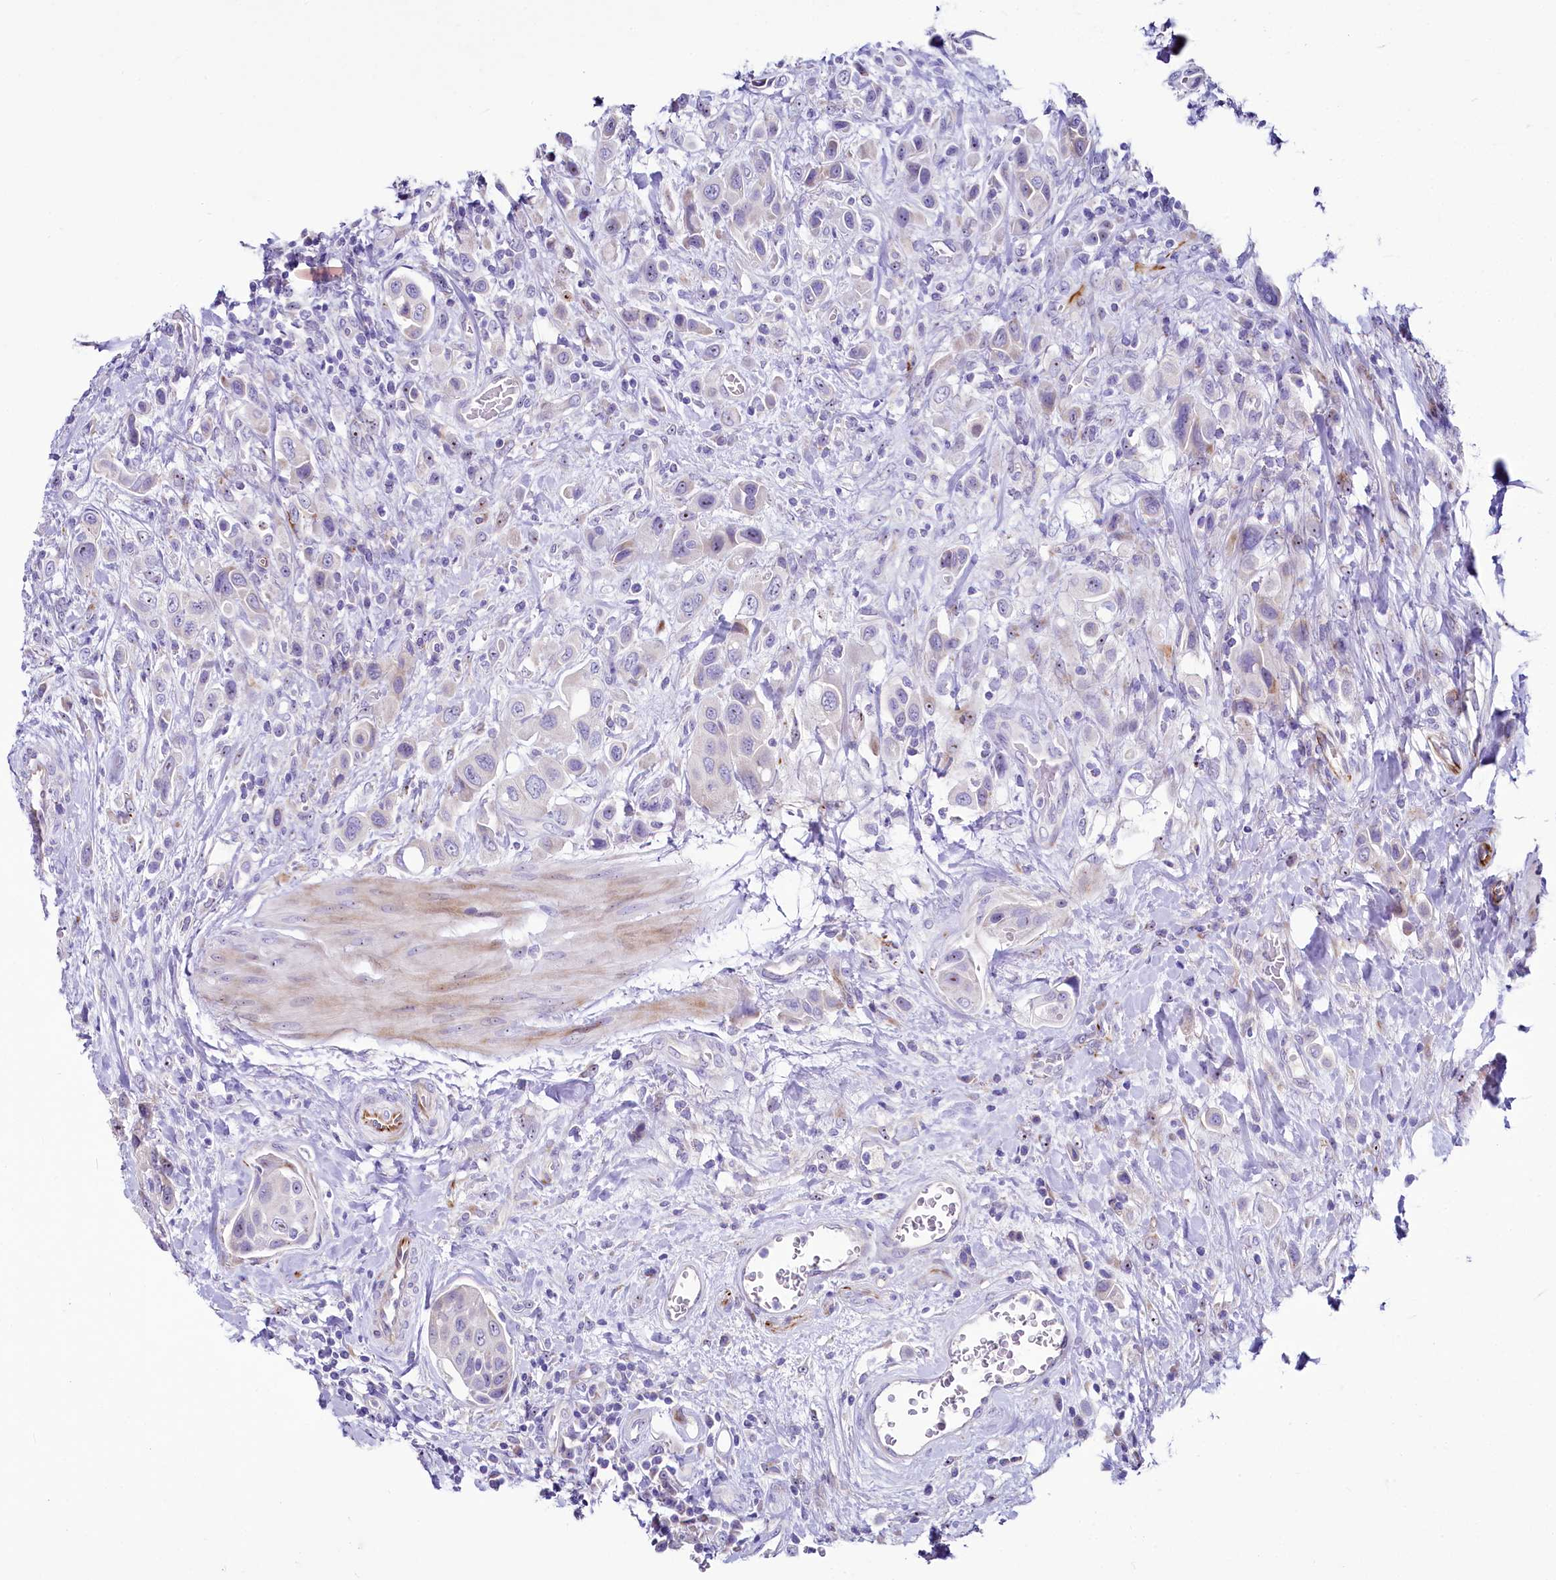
{"staining": {"intensity": "negative", "quantity": "none", "location": "none"}, "tissue": "urothelial cancer", "cell_type": "Tumor cells", "image_type": "cancer", "snomed": [{"axis": "morphology", "description": "Urothelial carcinoma, High grade"}, {"axis": "topography", "description": "Urinary bladder"}], "caption": "A micrograph of urothelial carcinoma (high-grade) stained for a protein shows no brown staining in tumor cells.", "gene": "SH3TC2", "patient": {"sex": "male", "age": 50}}